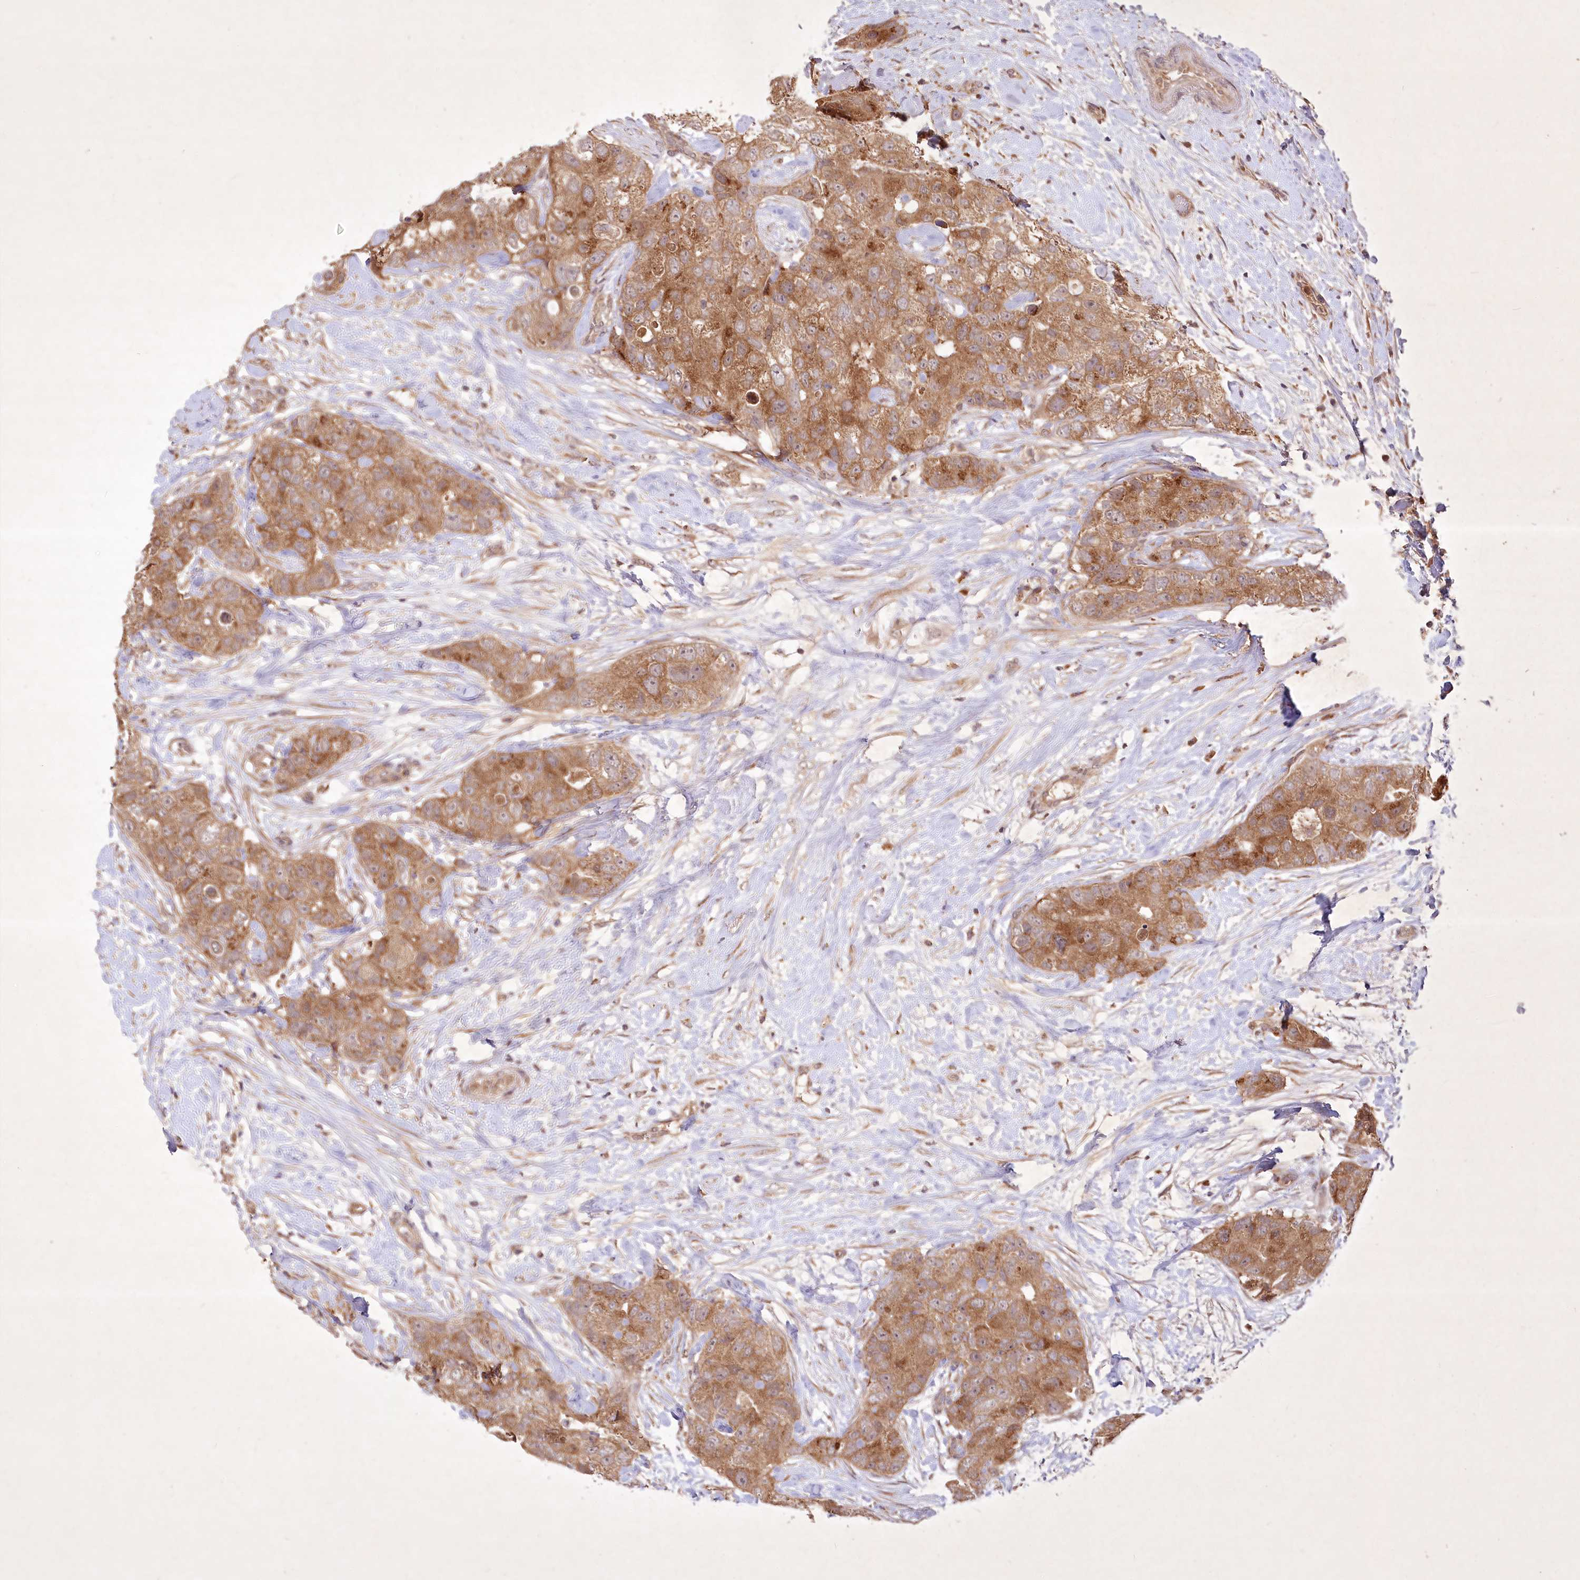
{"staining": {"intensity": "moderate", "quantity": ">75%", "location": "cytoplasmic/membranous"}, "tissue": "breast cancer", "cell_type": "Tumor cells", "image_type": "cancer", "snomed": [{"axis": "morphology", "description": "Duct carcinoma"}, {"axis": "topography", "description": "Breast"}], "caption": "Moderate cytoplasmic/membranous positivity is seen in approximately >75% of tumor cells in breast cancer (invasive ductal carcinoma).", "gene": "IRAK1BP1", "patient": {"sex": "female", "age": 62}}